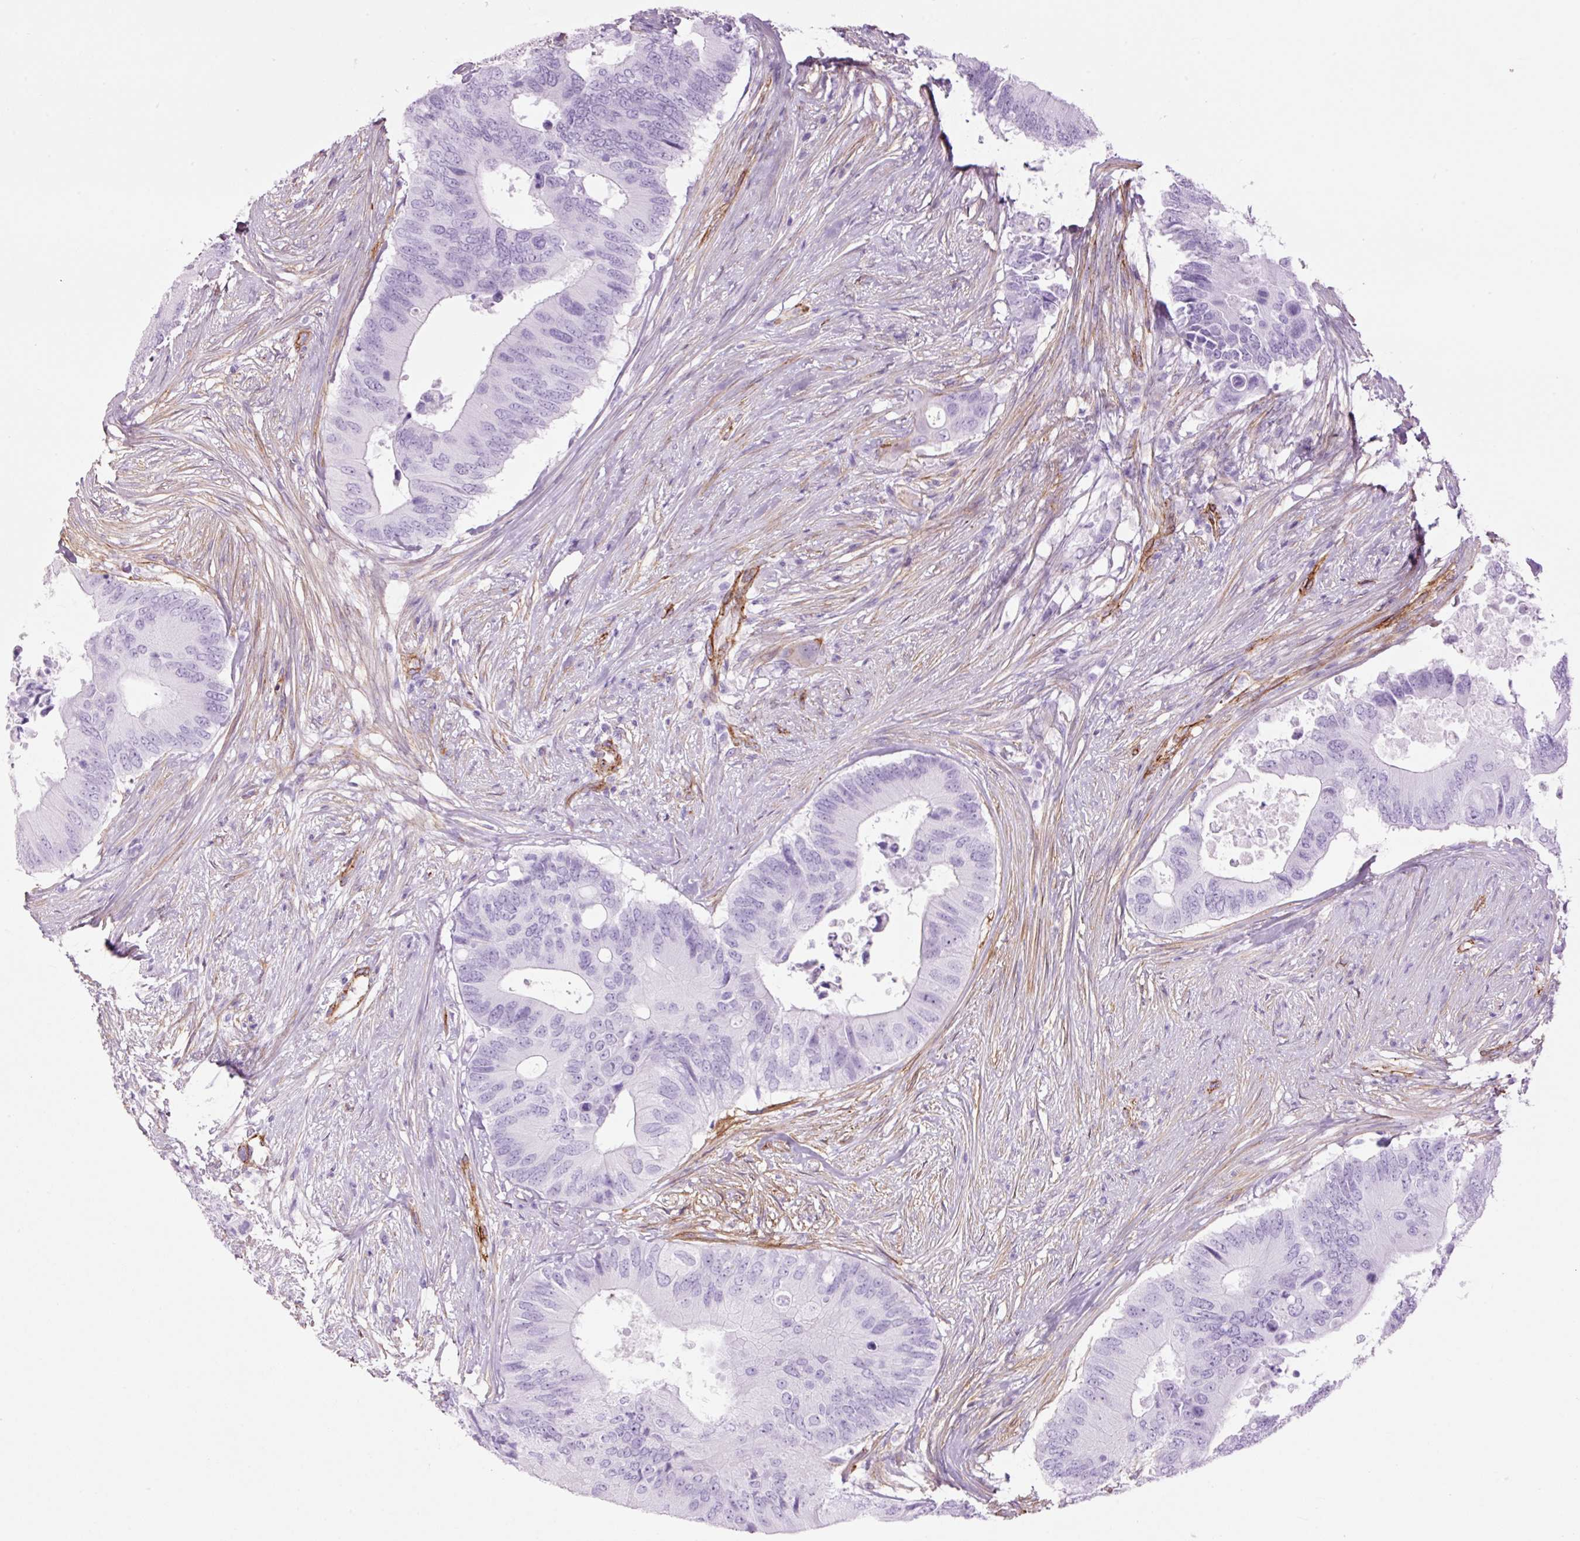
{"staining": {"intensity": "negative", "quantity": "none", "location": "none"}, "tissue": "colorectal cancer", "cell_type": "Tumor cells", "image_type": "cancer", "snomed": [{"axis": "morphology", "description": "Adenocarcinoma, NOS"}, {"axis": "topography", "description": "Colon"}], "caption": "Immunohistochemistry (IHC) micrograph of human adenocarcinoma (colorectal) stained for a protein (brown), which demonstrates no positivity in tumor cells. The staining is performed using DAB (3,3'-diaminobenzidine) brown chromogen with nuclei counter-stained in using hematoxylin.", "gene": "CAV1", "patient": {"sex": "male", "age": 71}}